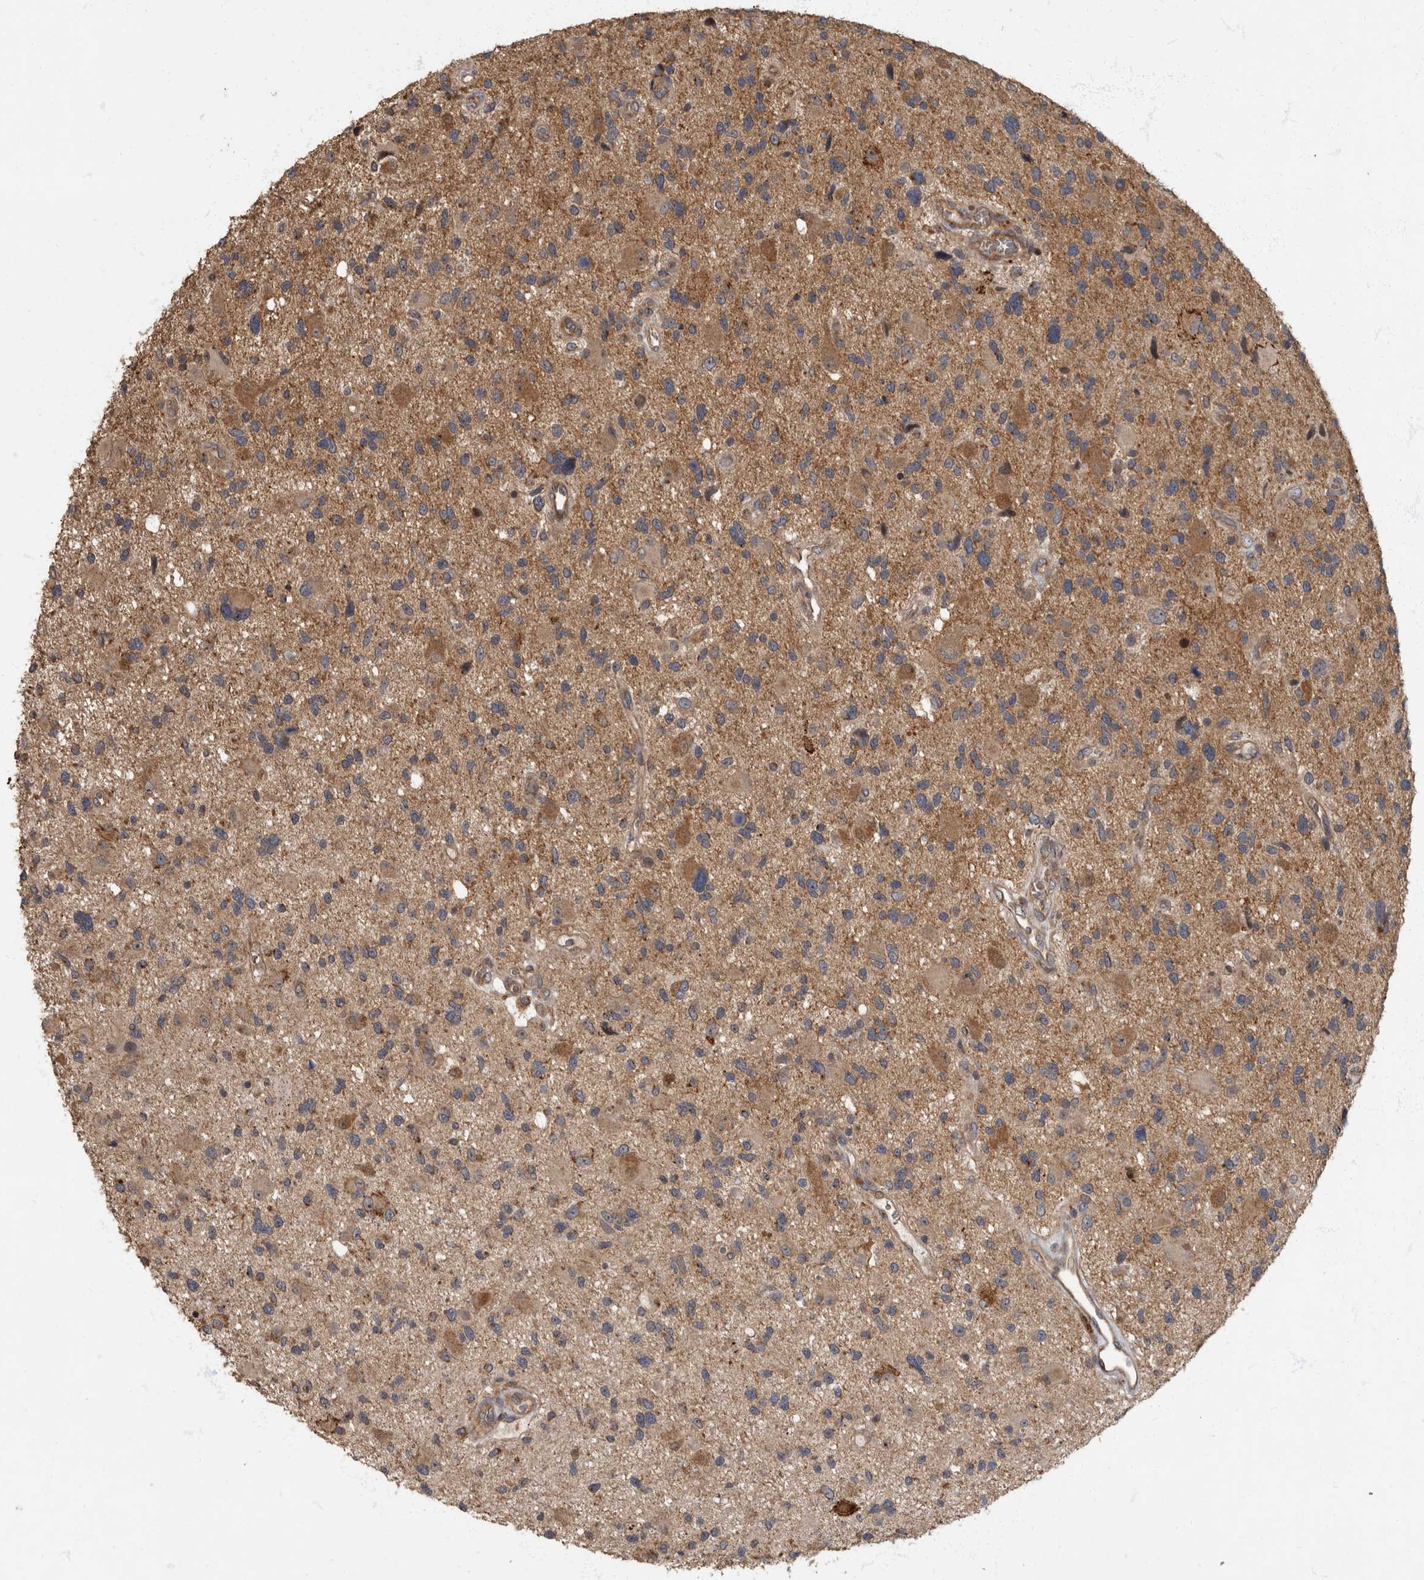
{"staining": {"intensity": "moderate", "quantity": ">75%", "location": "cytoplasmic/membranous"}, "tissue": "glioma", "cell_type": "Tumor cells", "image_type": "cancer", "snomed": [{"axis": "morphology", "description": "Glioma, malignant, High grade"}, {"axis": "topography", "description": "Brain"}], "caption": "Brown immunohistochemical staining in glioma demonstrates moderate cytoplasmic/membranous positivity in about >75% of tumor cells. (brown staining indicates protein expression, while blue staining denotes nuclei).", "gene": "IQCK", "patient": {"sex": "male", "age": 33}}